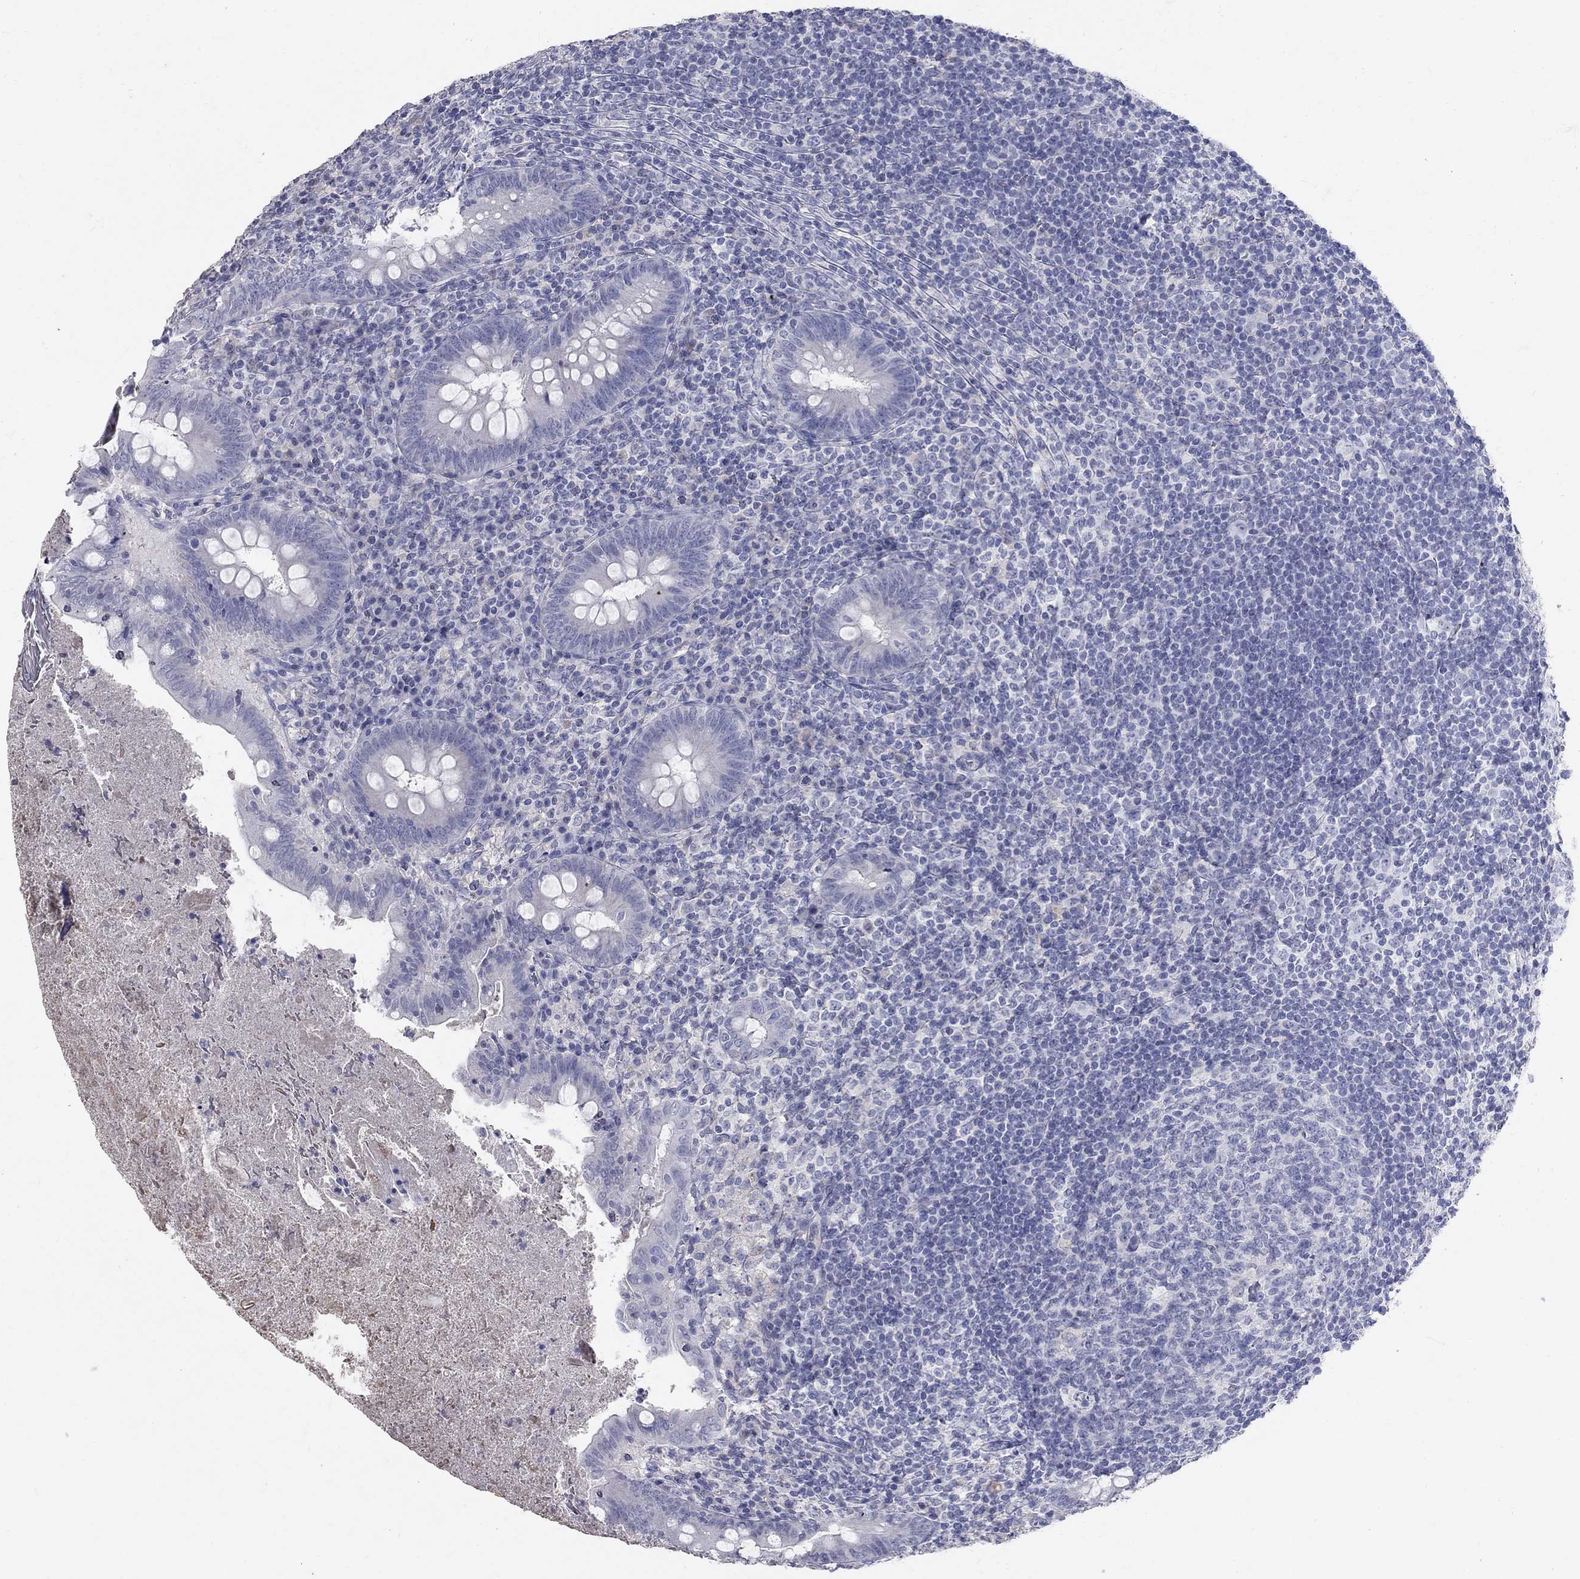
{"staining": {"intensity": "negative", "quantity": "none", "location": "none"}, "tissue": "appendix", "cell_type": "Glandular cells", "image_type": "normal", "snomed": [{"axis": "morphology", "description": "Normal tissue, NOS"}, {"axis": "topography", "description": "Appendix"}], "caption": "High power microscopy image of an immunohistochemistry photomicrograph of benign appendix, revealing no significant staining in glandular cells.", "gene": "PTH1R", "patient": {"sex": "male", "age": 47}}